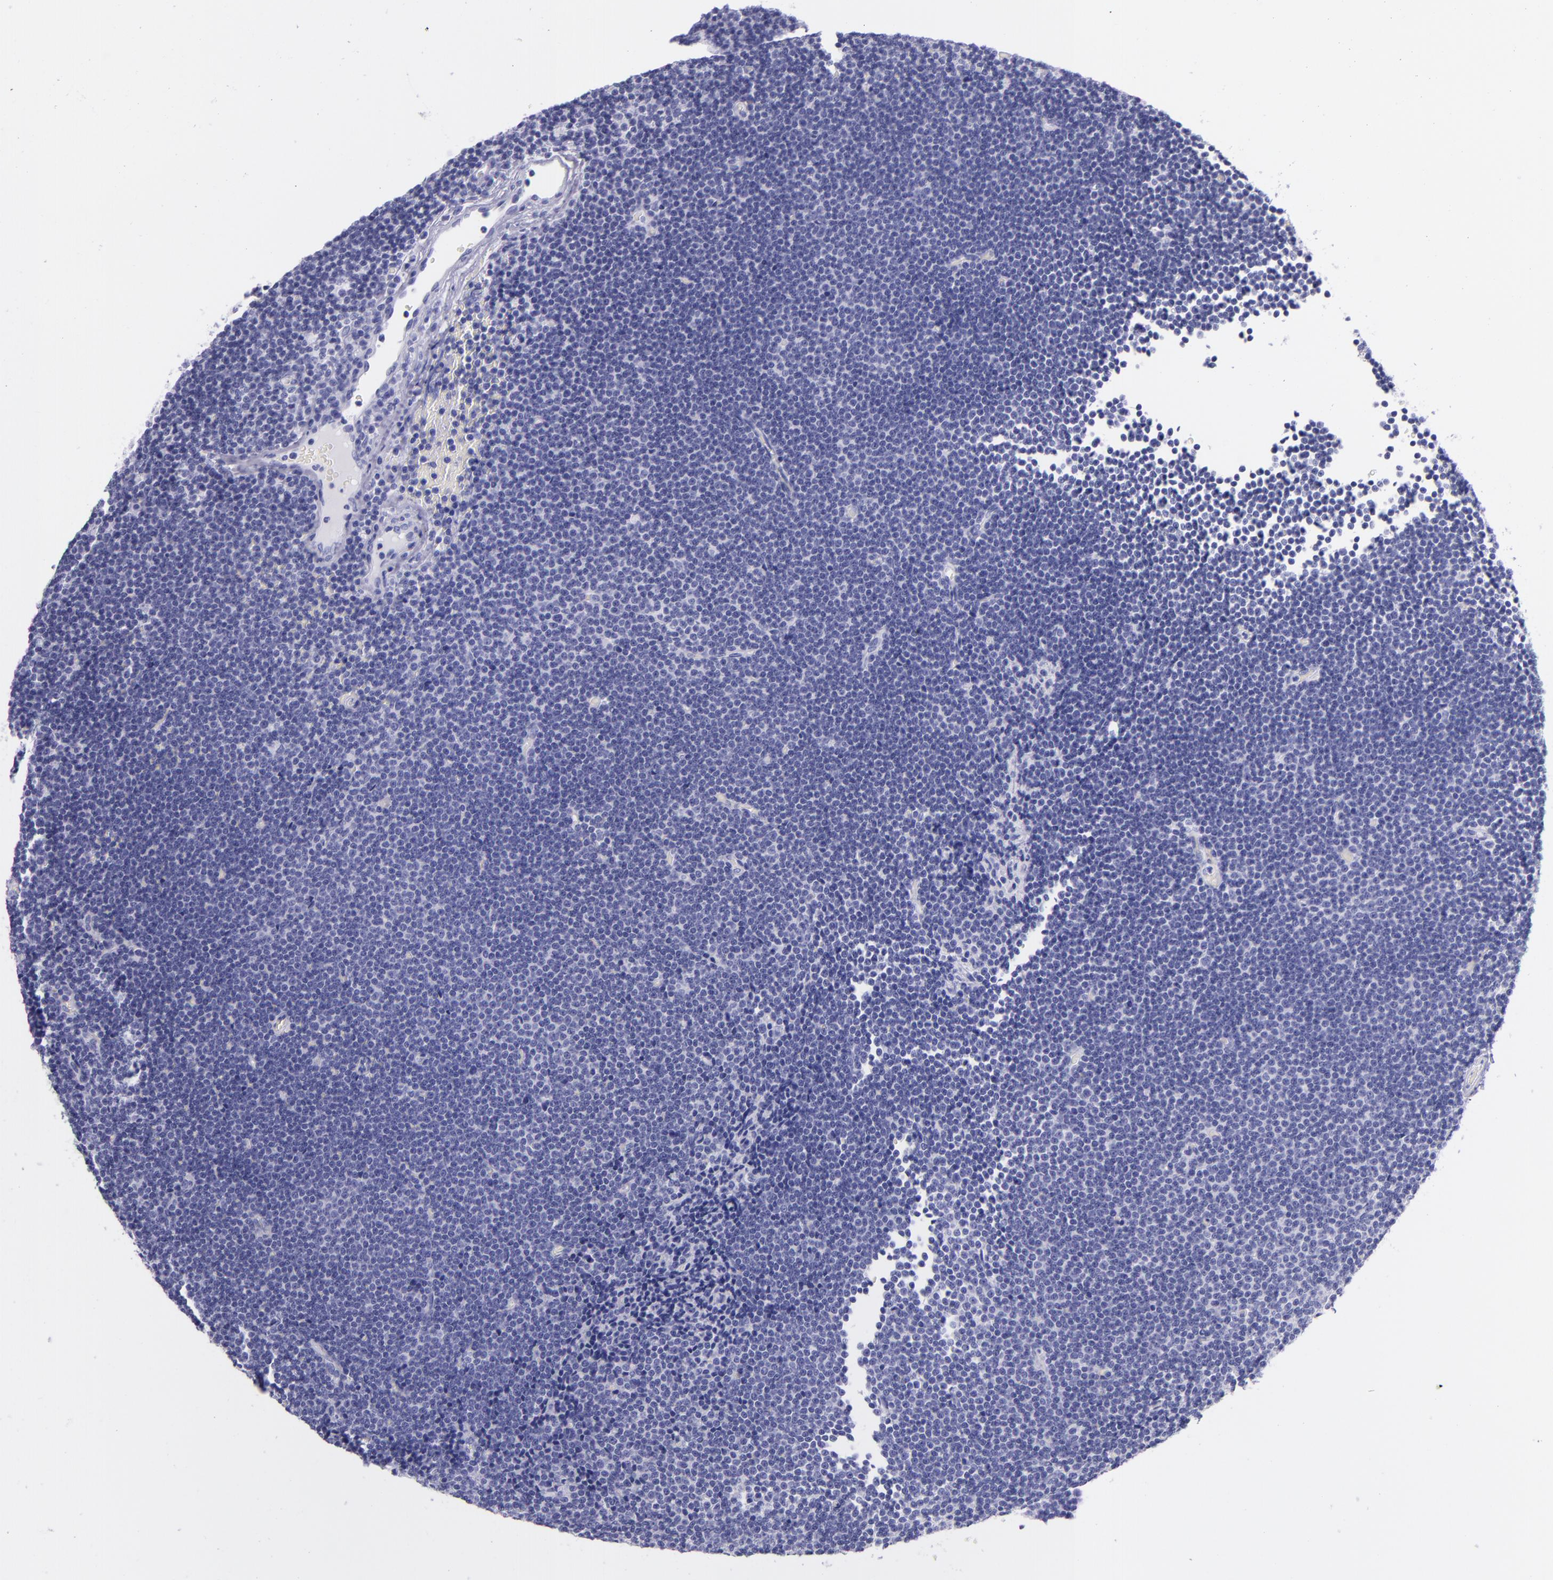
{"staining": {"intensity": "negative", "quantity": "none", "location": "none"}, "tissue": "lymphoma", "cell_type": "Tumor cells", "image_type": "cancer", "snomed": [{"axis": "morphology", "description": "Malignant lymphoma, non-Hodgkin's type, Low grade"}, {"axis": "topography", "description": "Lymph node"}], "caption": "DAB immunohistochemical staining of malignant lymphoma, non-Hodgkin's type (low-grade) displays no significant positivity in tumor cells.", "gene": "SFTPB", "patient": {"sex": "female", "age": 73}}